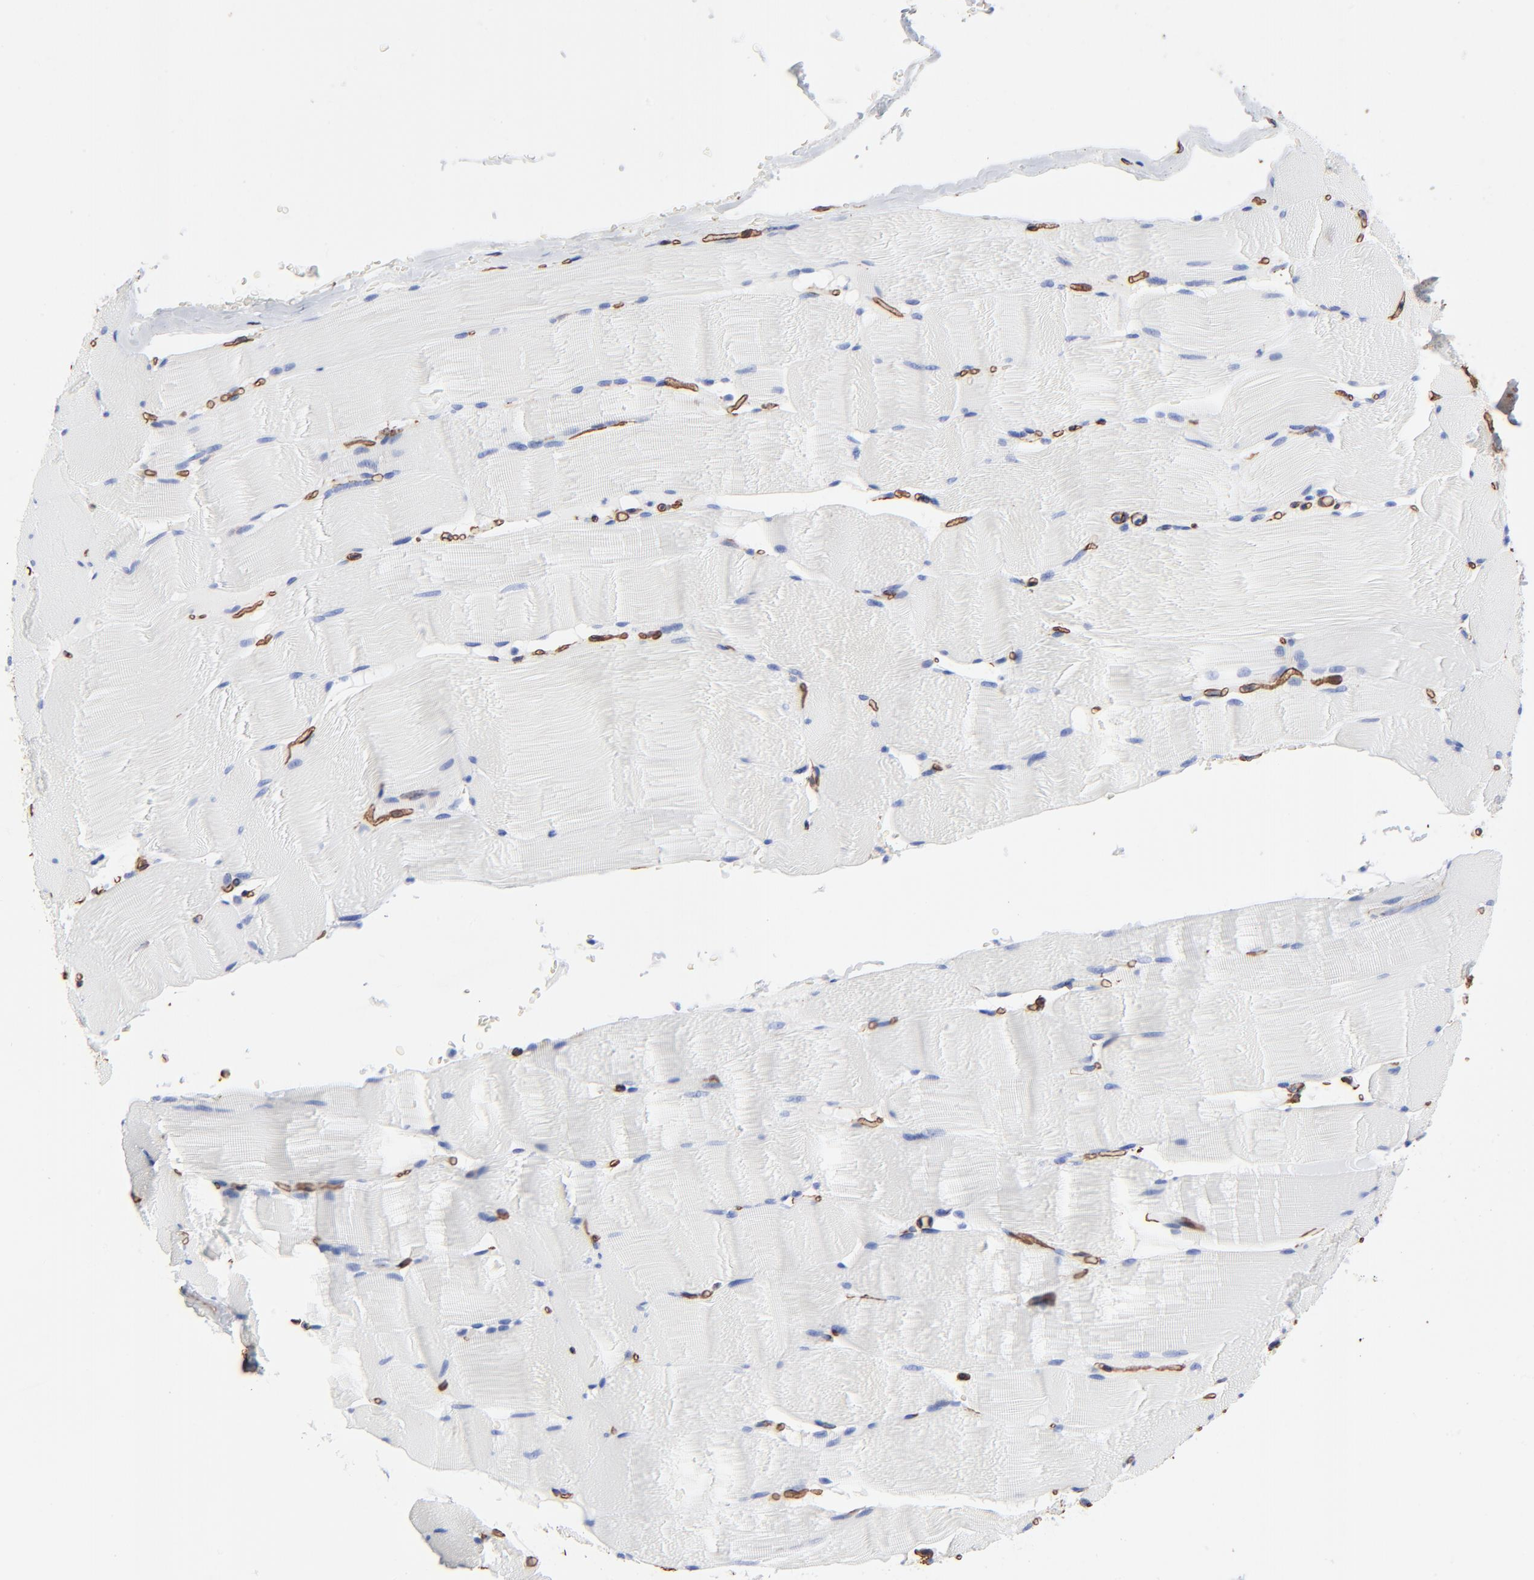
{"staining": {"intensity": "negative", "quantity": "none", "location": "none"}, "tissue": "skeletal muscle", "cell_type": "Myocytes", "image_type": "normal", "snomed": [{"axis": "morphology", "description": "Normal tissue, NOS"}, {"axis": "topography", "description": "Skeletal muscle"}], "caption": "A micrograph of skeletal muscle stained for a protein reveals no brown staining in myocytes. Brightfield microscopy of immunohistochemistry stained with DAB (brown) and hematoxylin (blue), captured at high magnification.", "gene": "CAV1", "patient": {"sex": "male", "age": 62}}